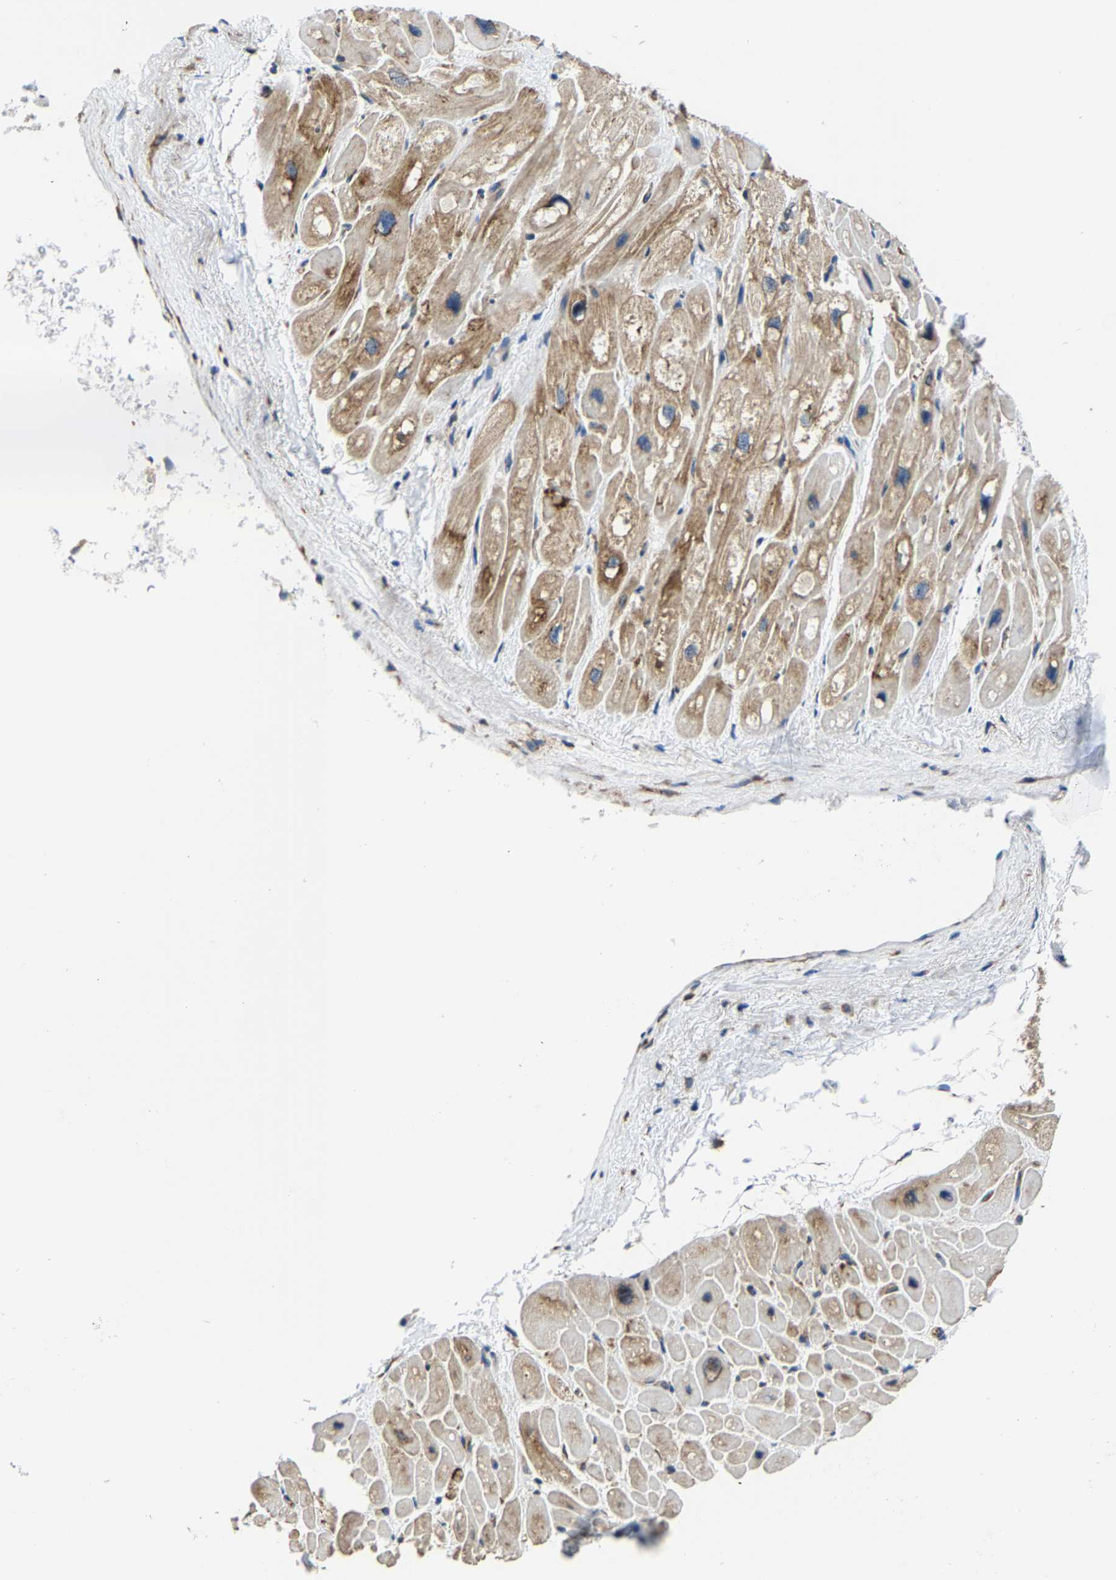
{"staining": {"intensity": "moderate", "quantity": ">75%", "location": "cytoplasmic/membranous"}, "tissue": "heart muscle", "cell_type": "Cardiomyocytes", "image_type": "normal", "snomed": [{"axis": "morphology", "description": "Normal tissue, NOS"}, {"axis": "topography", "description": "Heart"}], "caption": "IHC of benign human heart muscle displays medium levels of moderate cytoplasmic/membranous staining in about >75% of cardiomyocytes. The staining was performed using DAB to visualize the protein expression in brown, while the nuclei were stained in blue with hematoxylin (Magnification: 20x).", "gene": "G3BP2", "patient": {"sex": "male", "age": 49}}